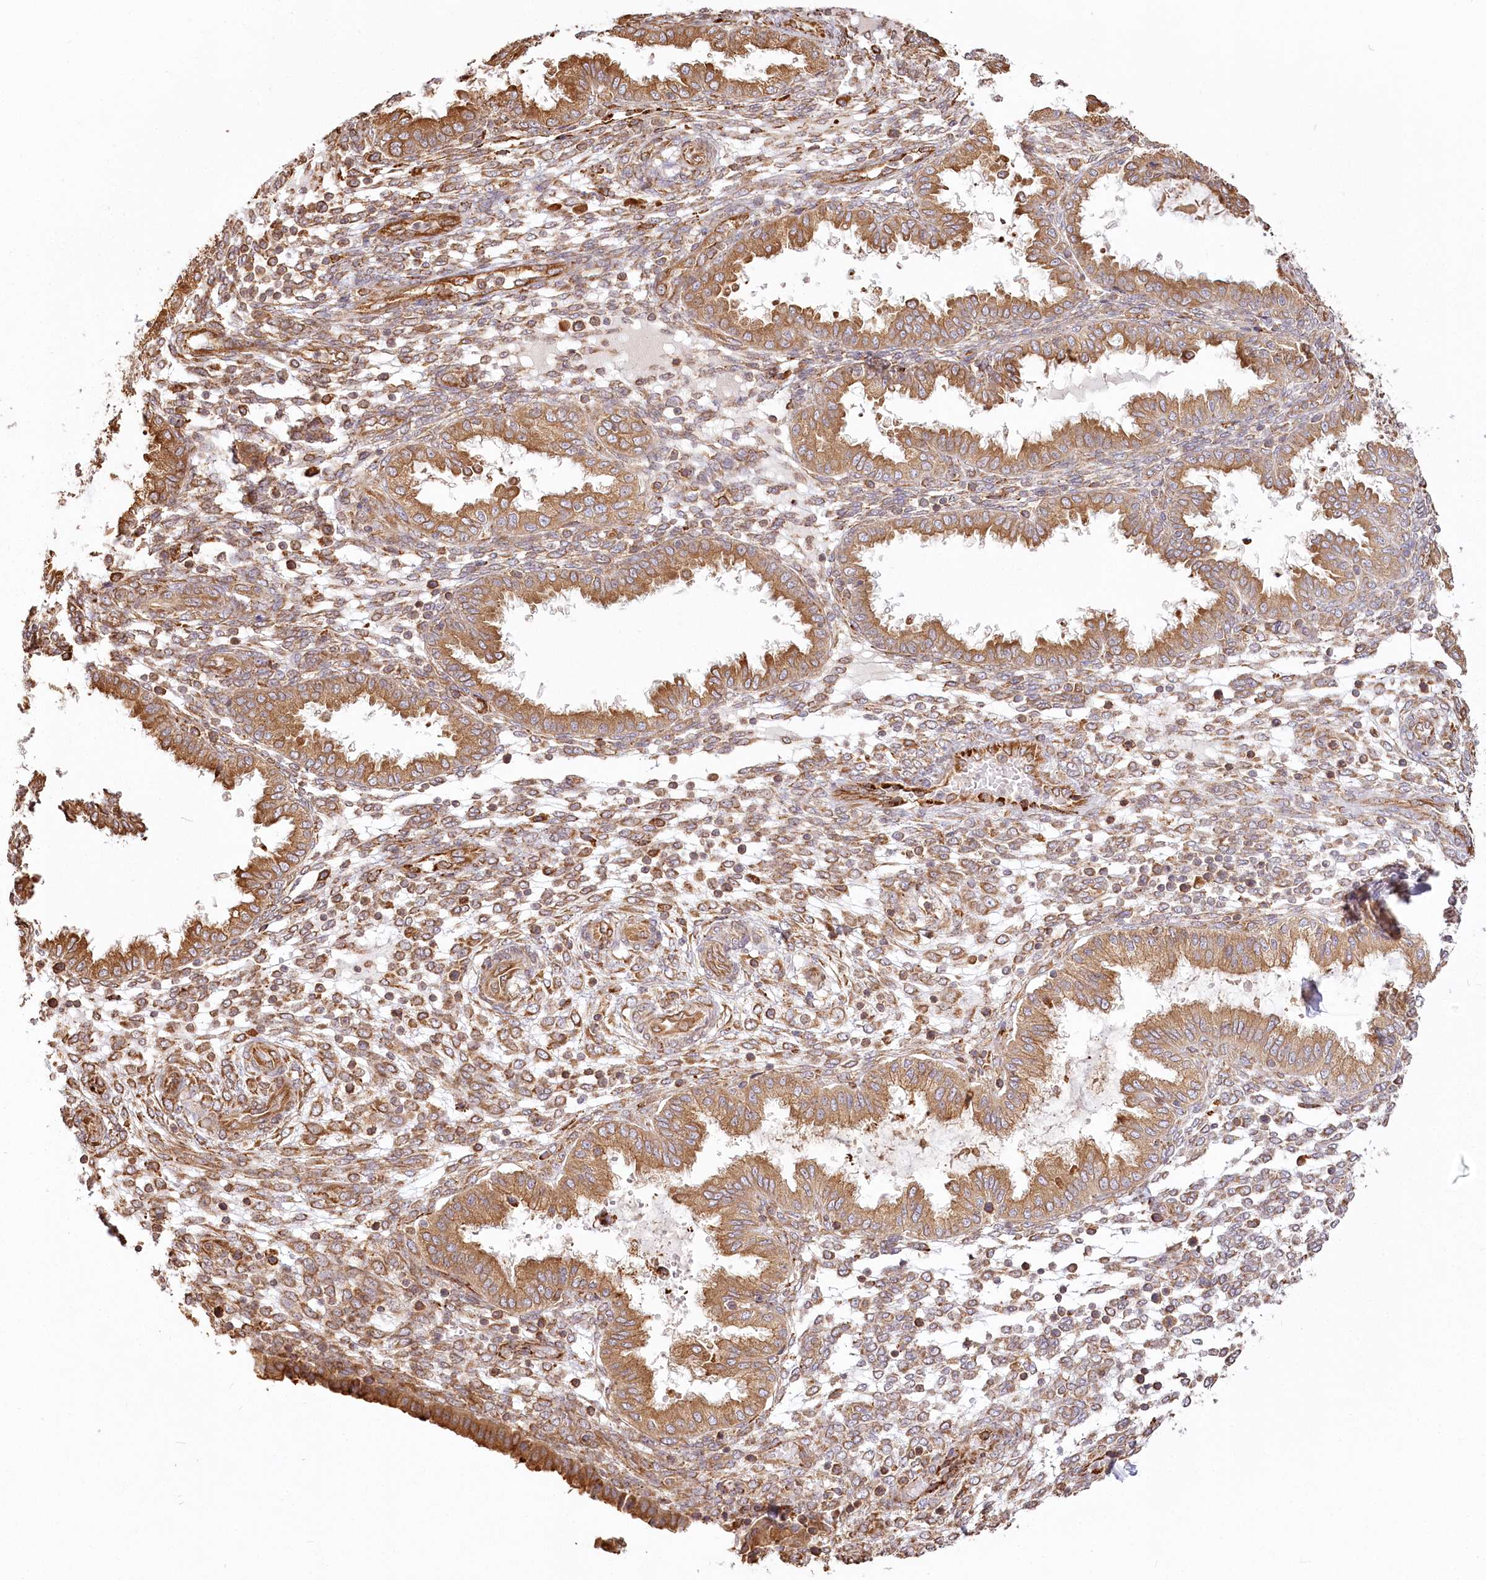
{"staining": {"intensity": "moderate", "quantity": ">75%", "location": "cytoplasmic/membranous"}, "tissue": "endometrium", "cell_type": "Cells in endometrial stroma", "image_type": "normal", "snomed": [{"axis": "morphology", "description": "Normal tissue, NOS"}, {"axis": "topography", "description": "Endometrium"}], "caption": "Protein analysis of normal endometrium exhibits moderate cytoplasmic/membranous positivity in about >75% of cells in endometrial stroma.", "gene": "FAM13A", "patient": {"sex": "female", "age": 33}}